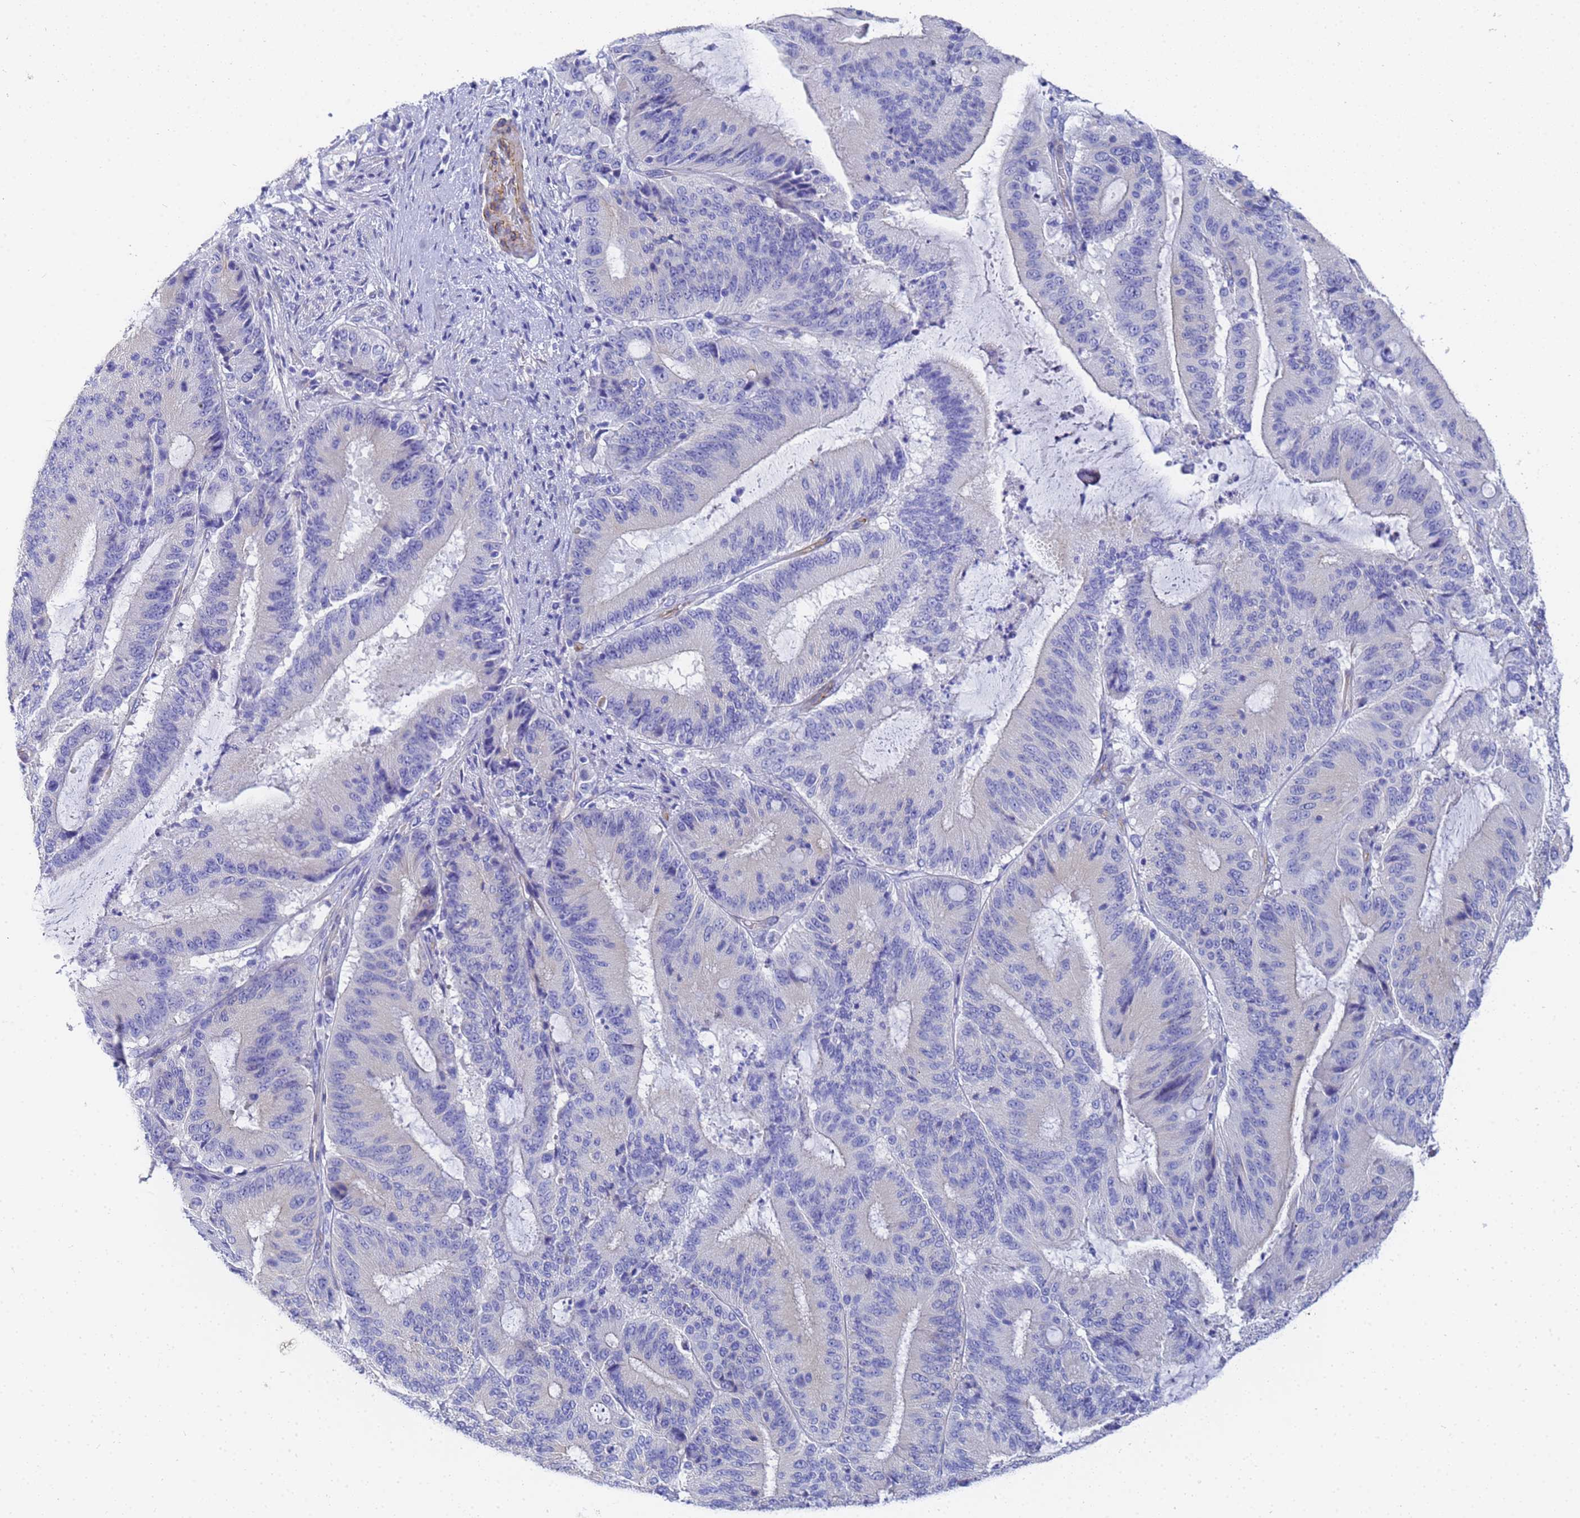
{"staining": {"intensity": "negative", "quantity": "none", "location": "none"}, "tissue": "liver cancer", "cell_type": "Tumor cells", "image_type": "cancer", "snomed": [{"axis": "morphology", "description": "Normal tissue, NOS"}, {"axis": "morphology", "description": "Cholangiocarcinoma"}, {"axis": "topography", "description": "Liver"}, {"axis": "topography", "description": "Peripheral nerve tissue"}], "caption": "Photomicrograph shows no significant protein positivity in tumor cells of liver cancer.", "gene": "TUBB1", "patient": {"sex": "female", "age": 73}}